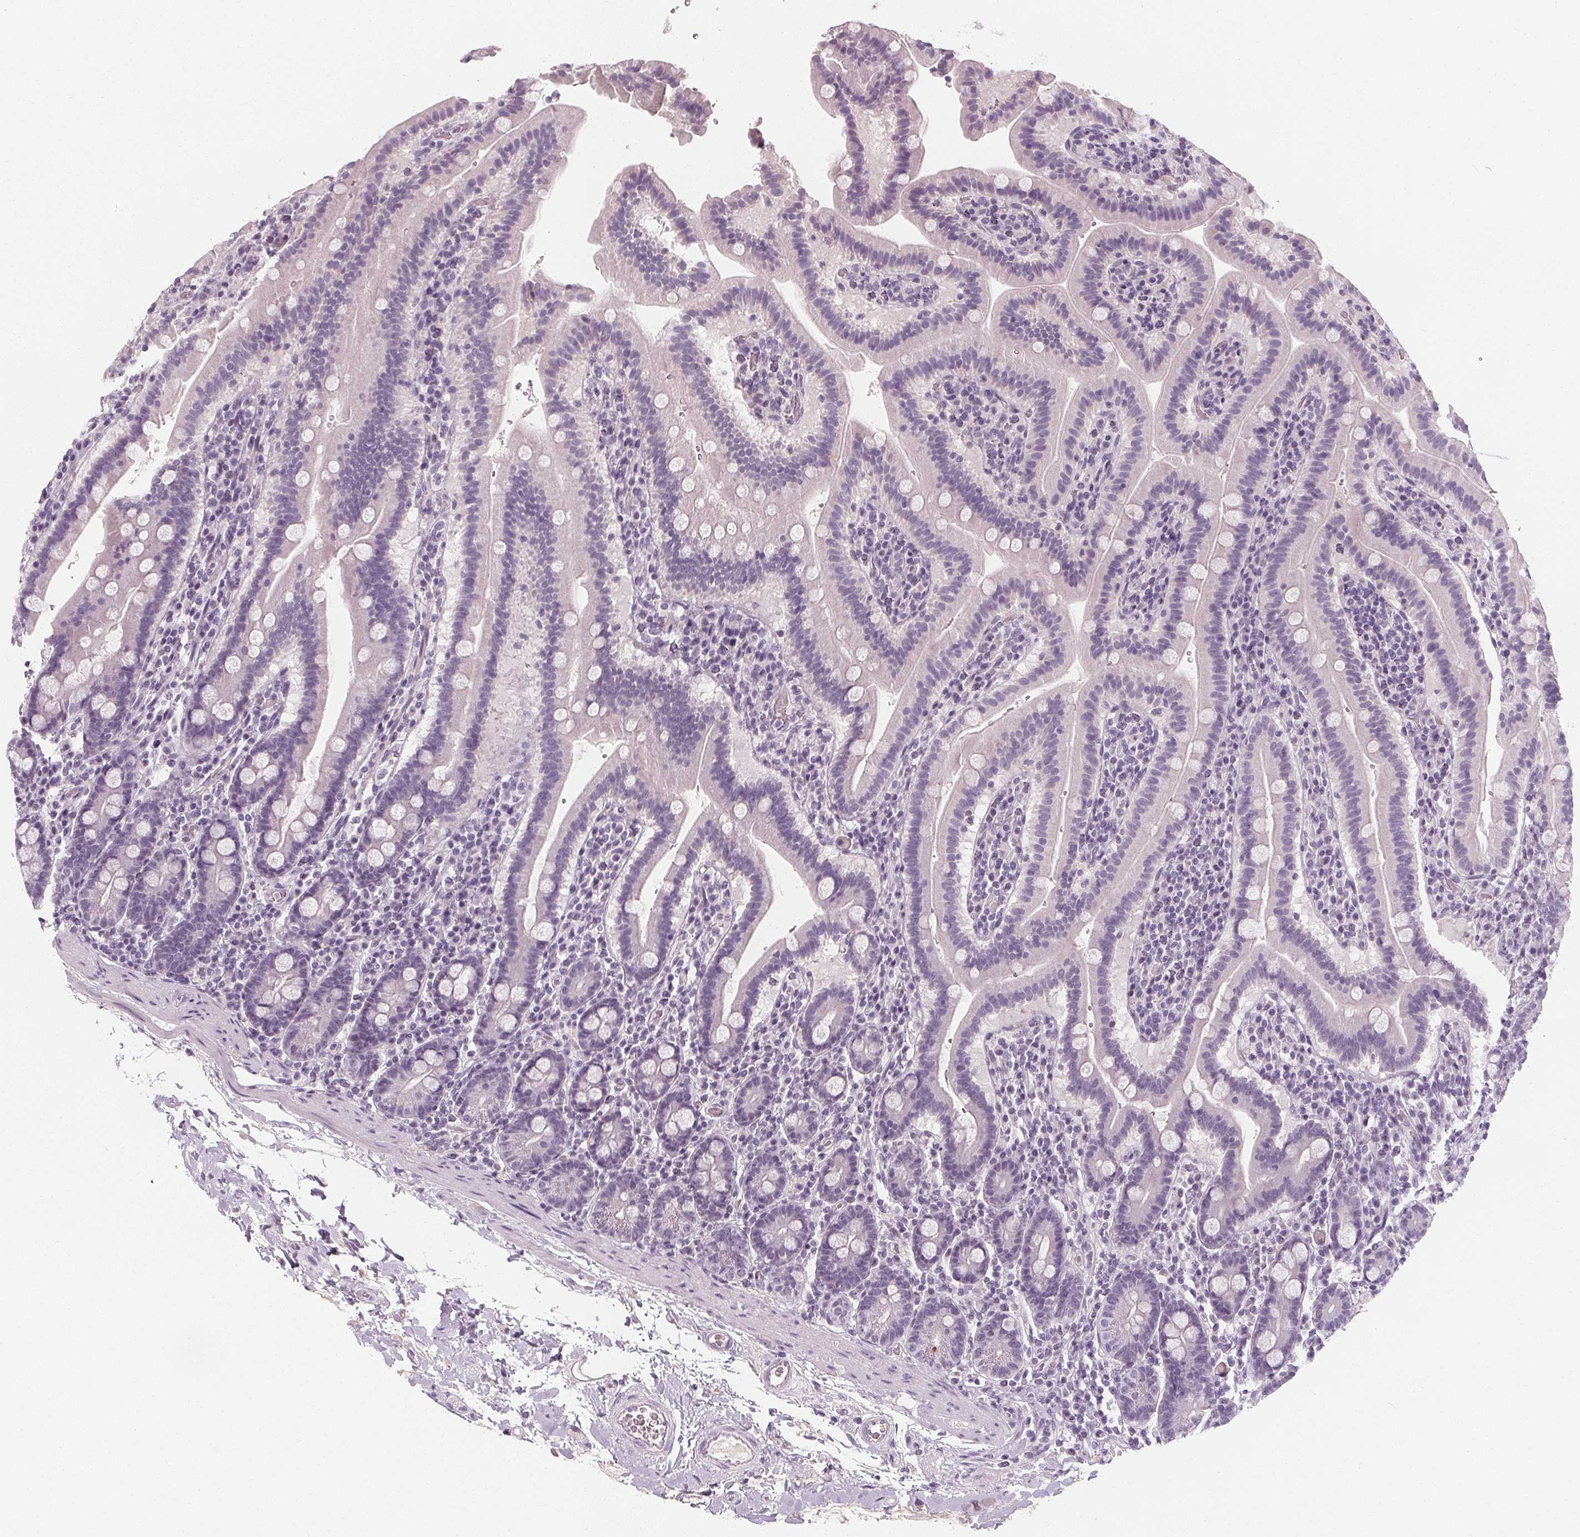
{"staining": {"intensity": "negative", "quantity": "none", "location": "none"}, "tissue": "small intestine", "cell_type": "Glandular cells", "image_type": "normal", "snomed": [{"axis": "morphology", "description": "Normal tissue, NOS"}, {"axis": "topography", "description": "Small intestine"}], "caption": "The image demonstrates no significant expression in glandular cells of small intestine. (Brightfield microscopy of DAB (3,3'-diaminobenzidine) immunohistochemistry (IHC) at high magnification).", "gene": "DBX2", "patient": {"sex": "male", "age": 26}}